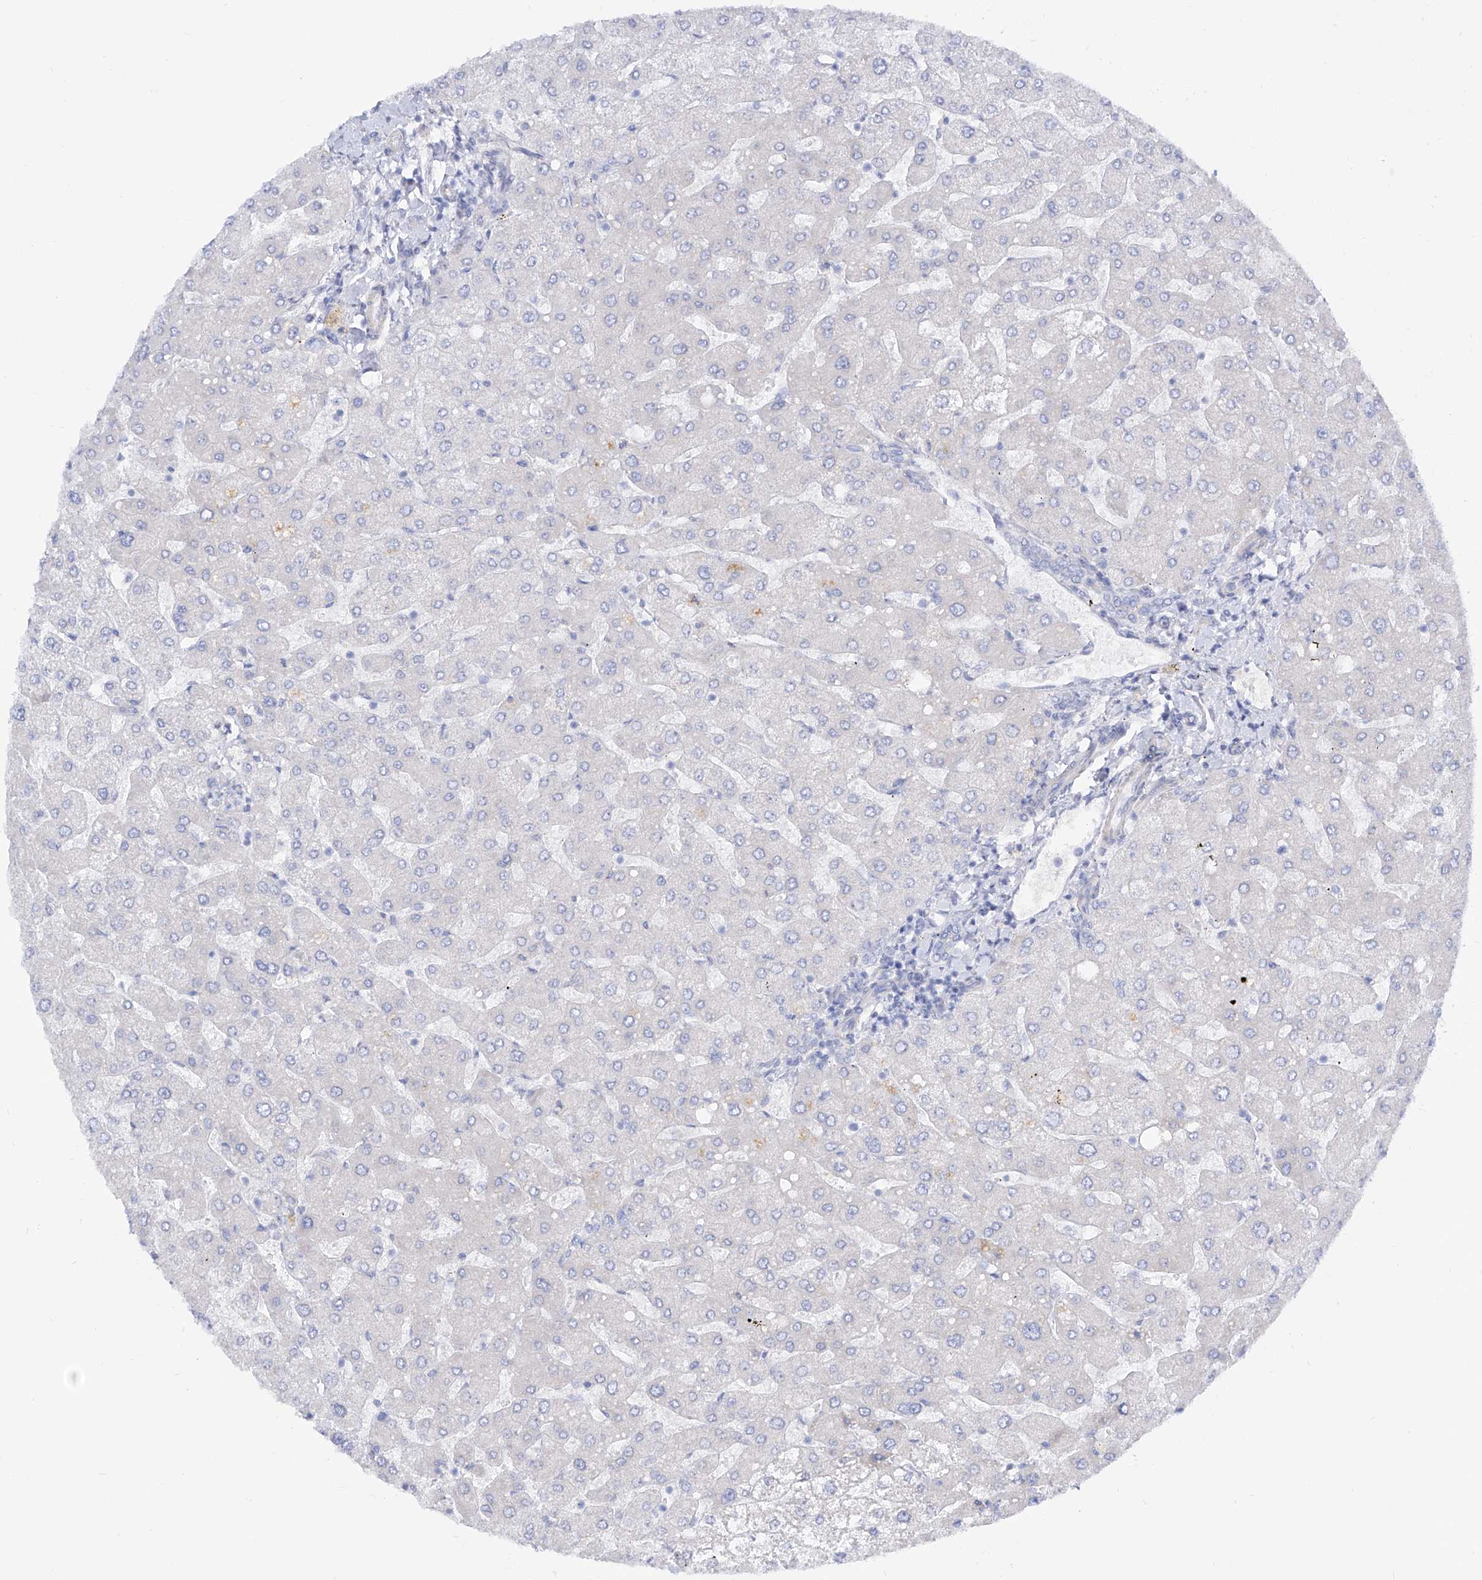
{"staining": {"intensity": "negative", "quantity": "none", "location": "none"}, "tissue": "liver", "cell_type": "Cholangiocytes", "image_type": "normal", "snomed": [{"axis": "morphology", "description": "Normal tissue, NOS"}, {"axis": "topography", "description": "Liver"}], "caption": "A high-resolution image shows immunohistochemistry (IHC) staining of unremarkable liver, which shows no significant positivity in cholangiocytes.", "gene": "LCA5", "patient": {"sex": "male", "age": 55}}